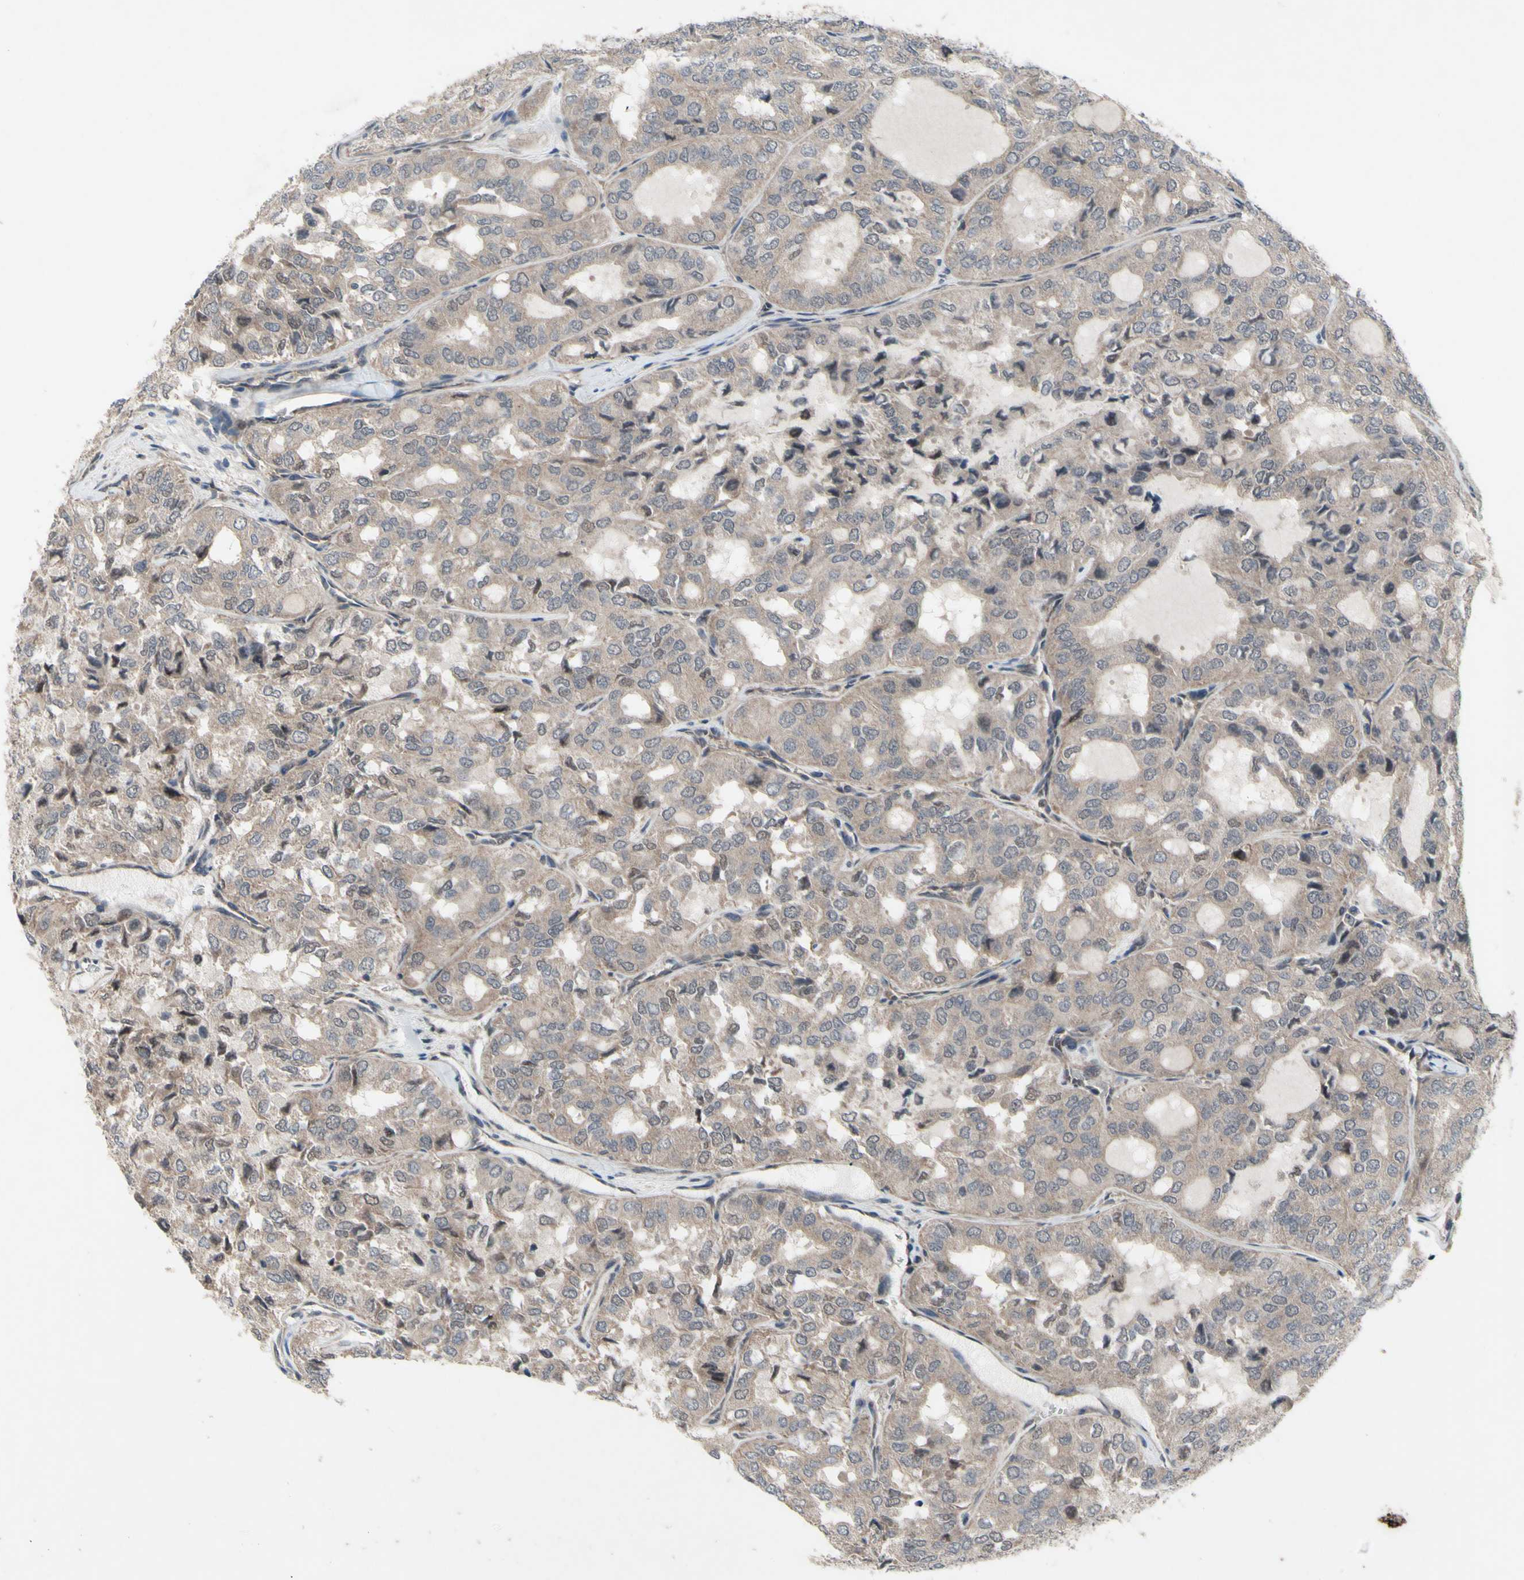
{"staining": {"intensity": "weak", "quantity": ">75%", "location": "cytoplasmic/membranous"}, "tissue": "thyroid cancer", "cell_type": "Tumor cells", "image_type": "cancer", "snomed": [{"axis": "morphology", "description": "Follicular adenoma carcinoma, NOS"}, {"axis": "topography", "description": "Thyroid gland"}], "caption": "Immunohistochemical staining of human thyroid follicular adenoma carcinoma reveals low levels of weak cytoplasmic/membranous protein positivity in about >75% of tumor cells.", "gene": "TRDMT1", "patient": {"sex": "male", "age": 75}}